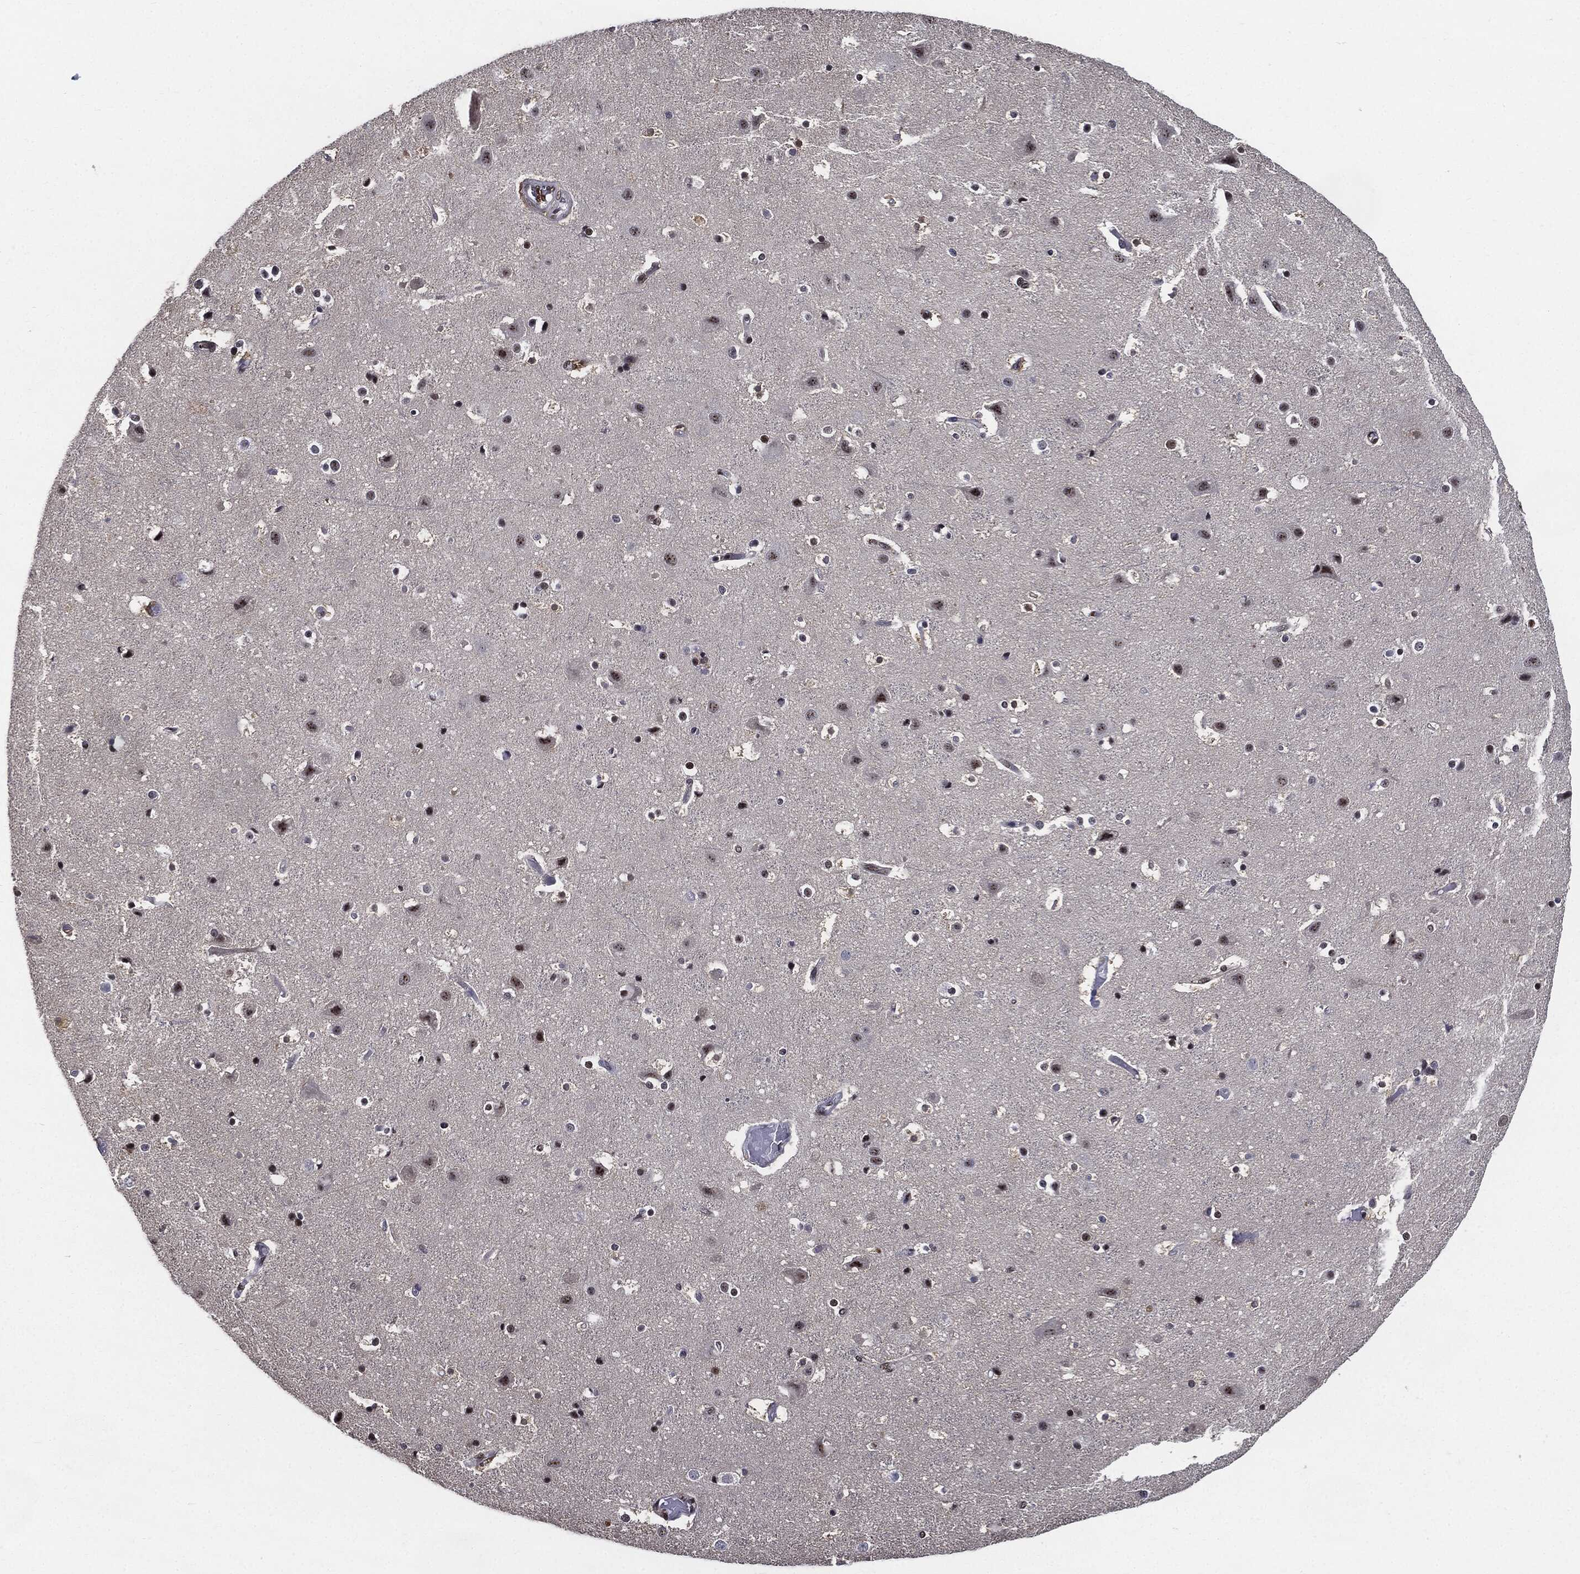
{"staining": {"intensity": "strong", "quantity": ">75%", "location": "nuclear"}, "tissue": "cerebral cortex", "cell_type": "Endothelial cells", "image_type": "normal", "snomed": [{"axis": "morphology", "description": "Normal tissue, NOS"}, {"axis": "topography", "description": "Cerebral cortex"}], "caption": "Immunohistochemistry staining of unremarkable cerebral cortex, which displays high levels of strong nuclear expression in approximately >75% of endothelial cells indicating strong nuclear protein staining. The staining was performed using DAB (brown) for protein detection and nuclei were counterstained in hematoxylin (blue).", "gene": "JUN", "patient": {"sex": "female", "age": 52}}